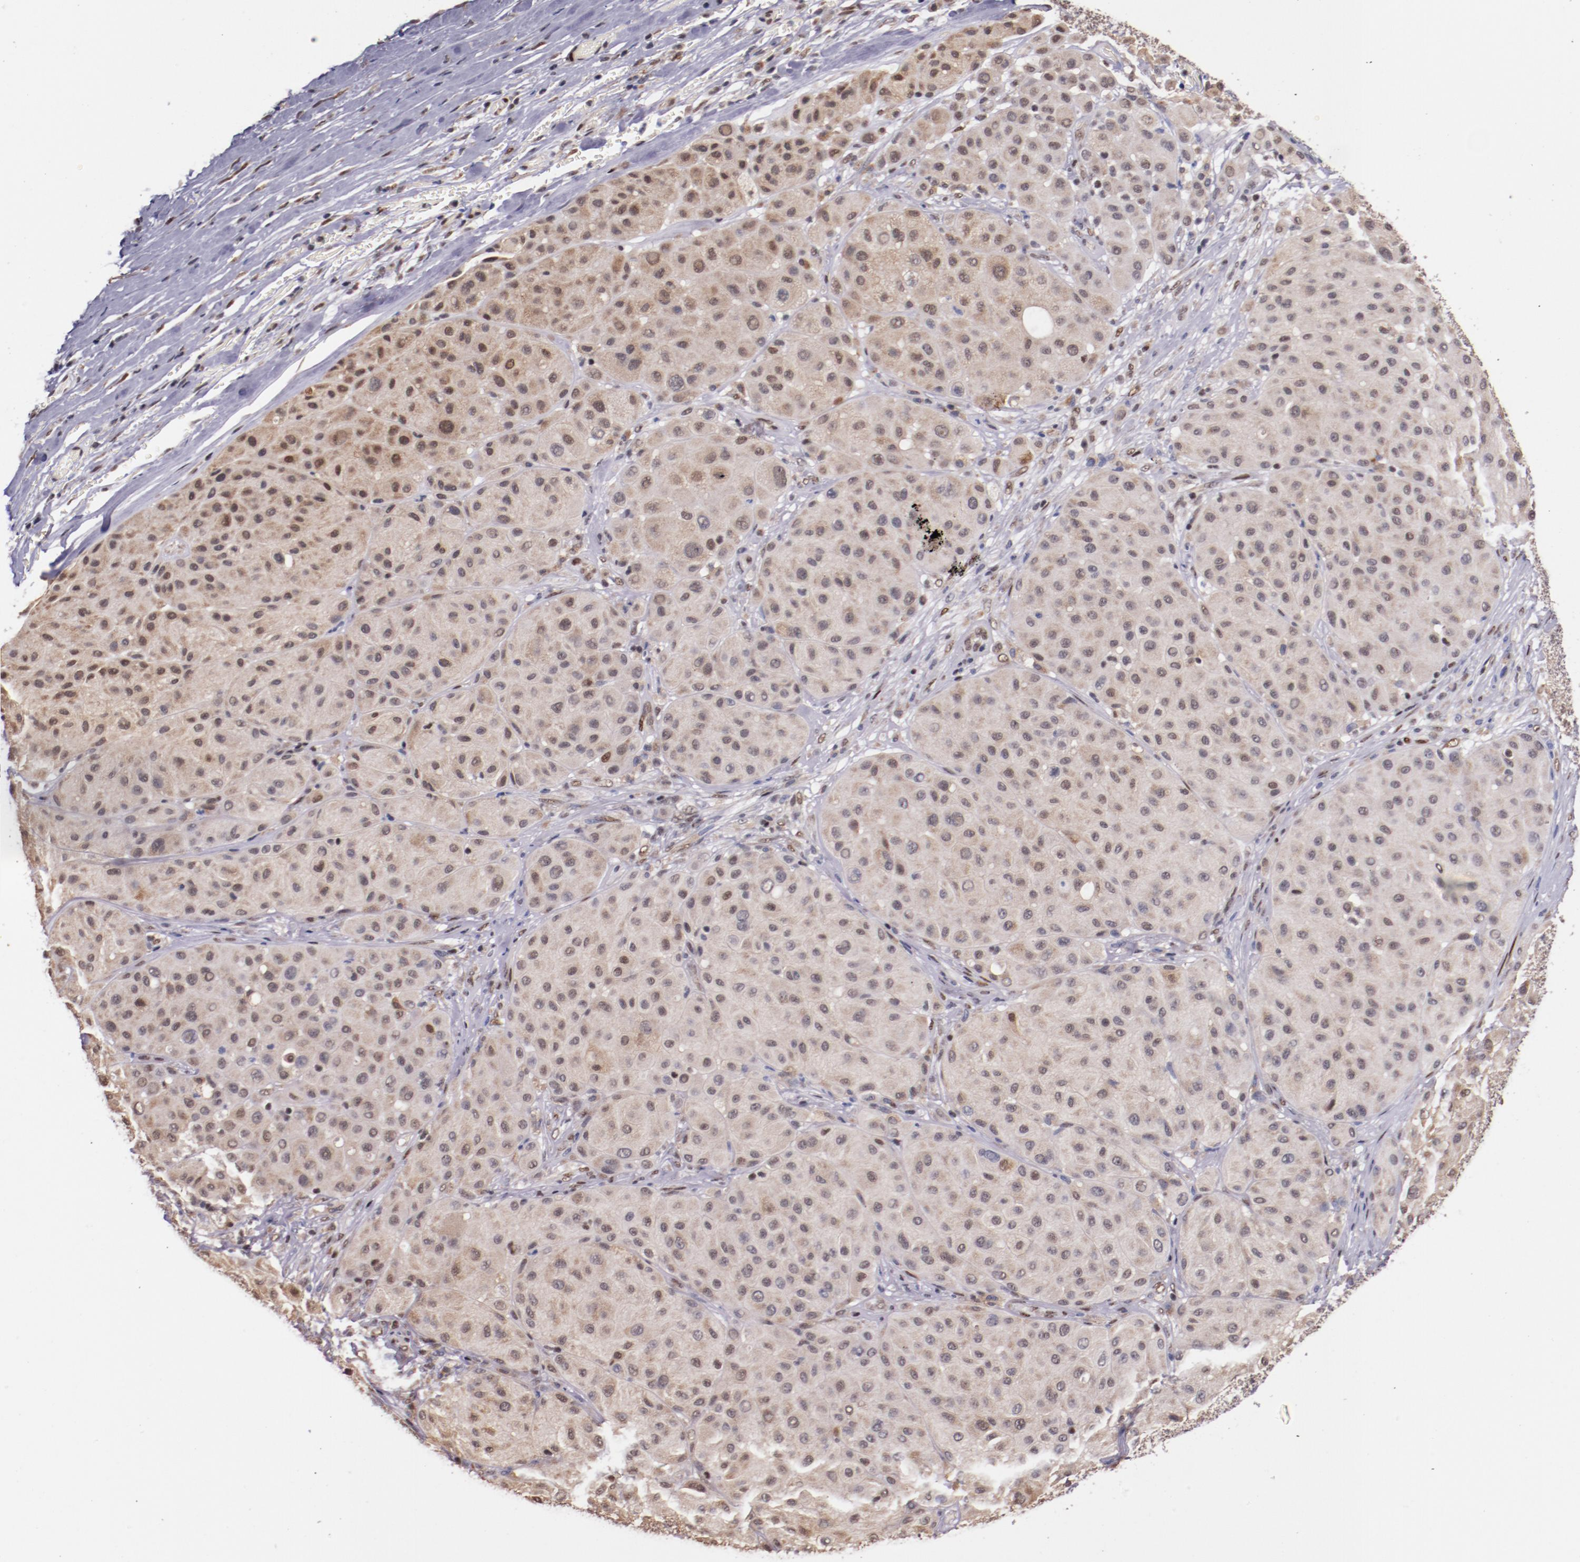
{"staining": {"intensity": "weak", "quantity": "<25%", "location": "nuclear"}, "tissue": "melanoma", "cell_type": "Tumor cells", "image_type": "cancer", "snomed": [{"axis": "morphology", "description": "Normal tissue, NOS"}, {"axis": "morphology", "description": "Malignant melanoma, Metastatic site"}, {"axis": "topography", "description": "Skin"}], "caption": "A high-resolution photomicrograph shows immunohistochemistry staining of malignant melanoma (metastatic site), which reveals no significant positivity in tumor cells.", "gene": "SRF", "patient": {"sex": "male", "age": 41}}